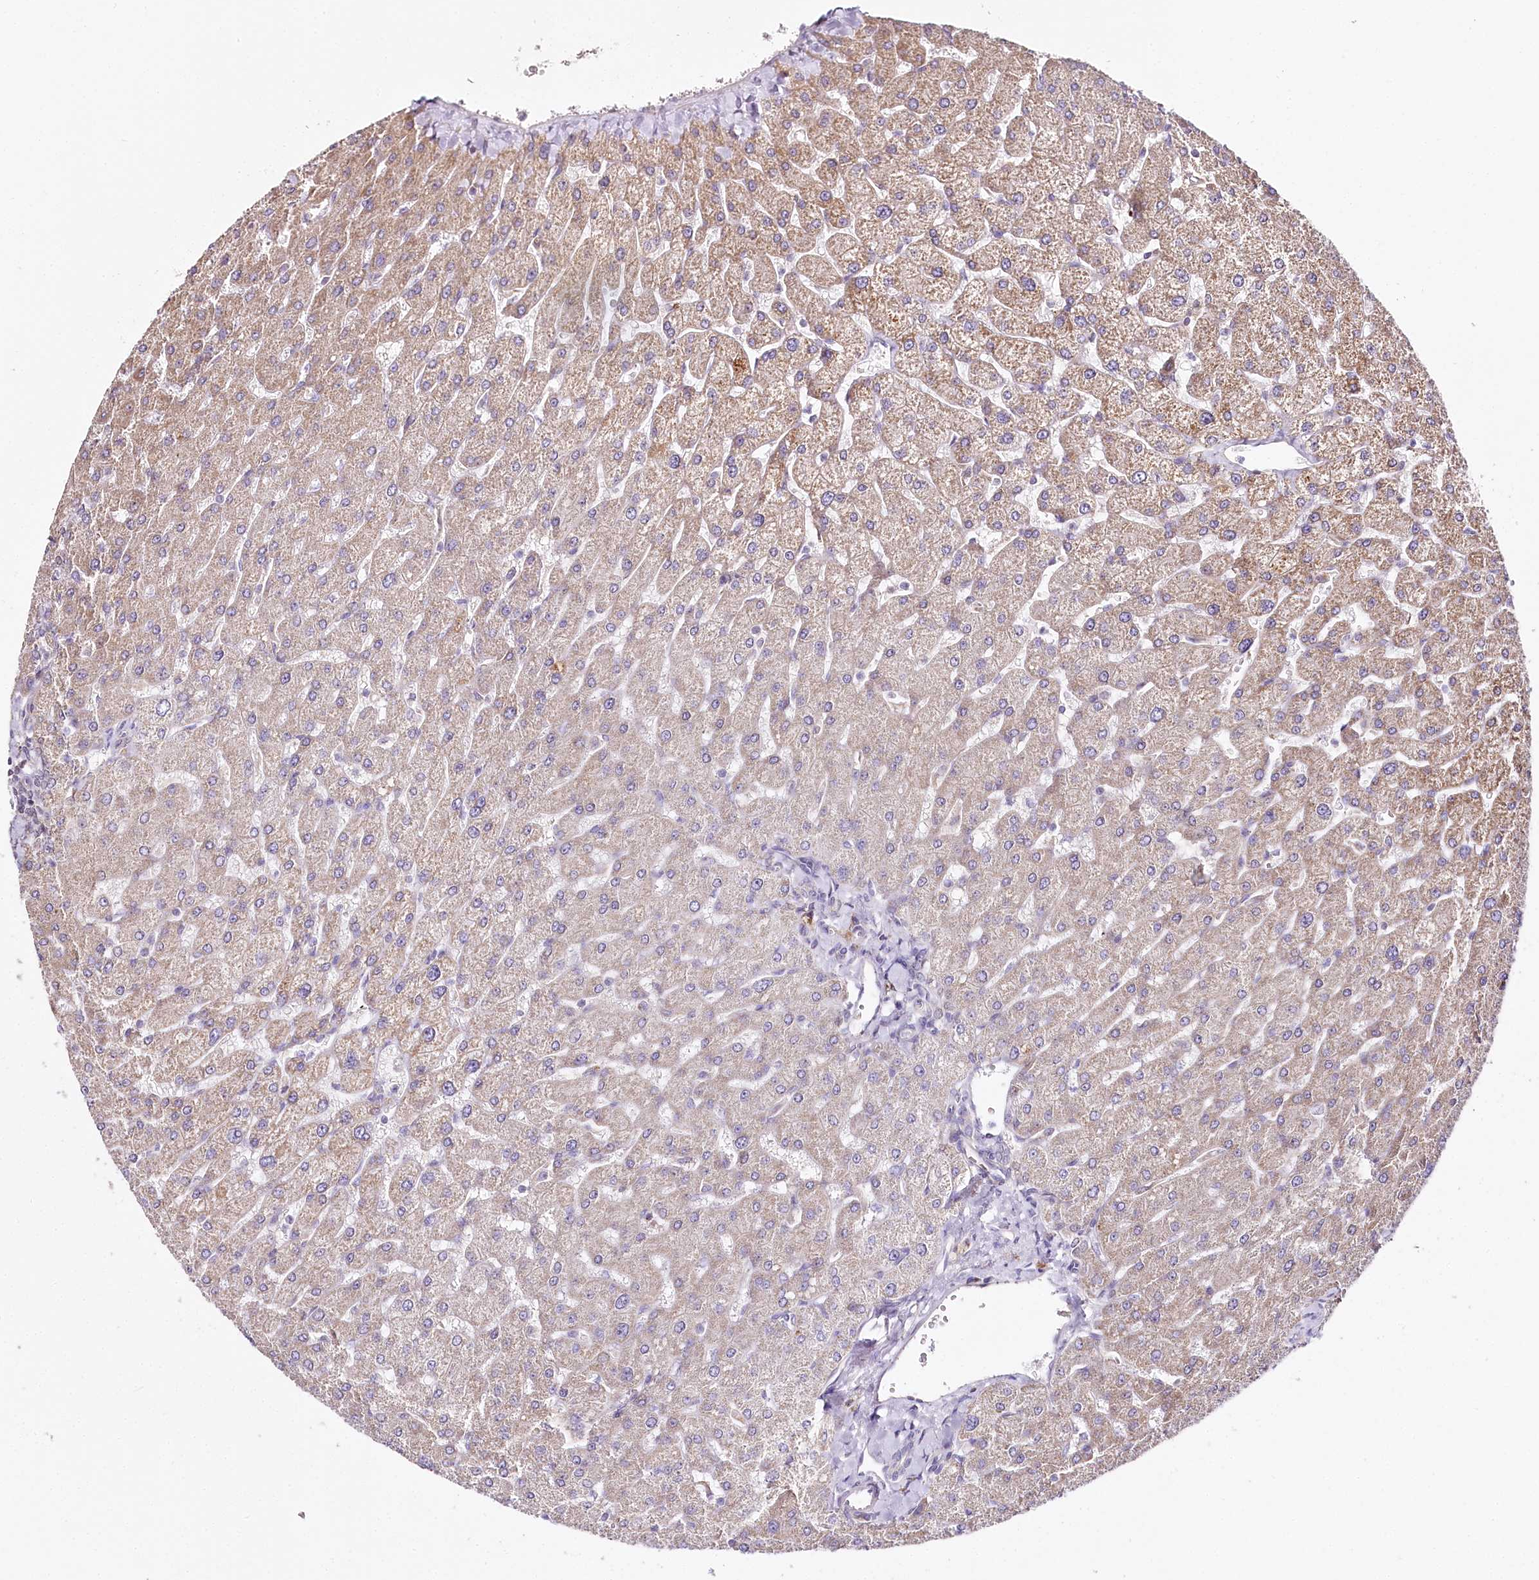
{"staining": {"intensity": "negative", "quantity": "none", "location": "none"}, "tissue": "liver", "cell_type": "Cholangiocytes", "image_type": "normal", "snomed": [{"axis": "morphology", "description": "Normal tissue, NOS"}, {"axis": "topography", "description": "Liver"}], "caption": "The immunohistochemistry micrograph has no significant staining in cholangiocytes of liver. (Immunohistochemistry (ihc), brightfield microscopy, high magnification).", "gene": "ZNF226", "patient": {"sex": "male", "age": 55}}